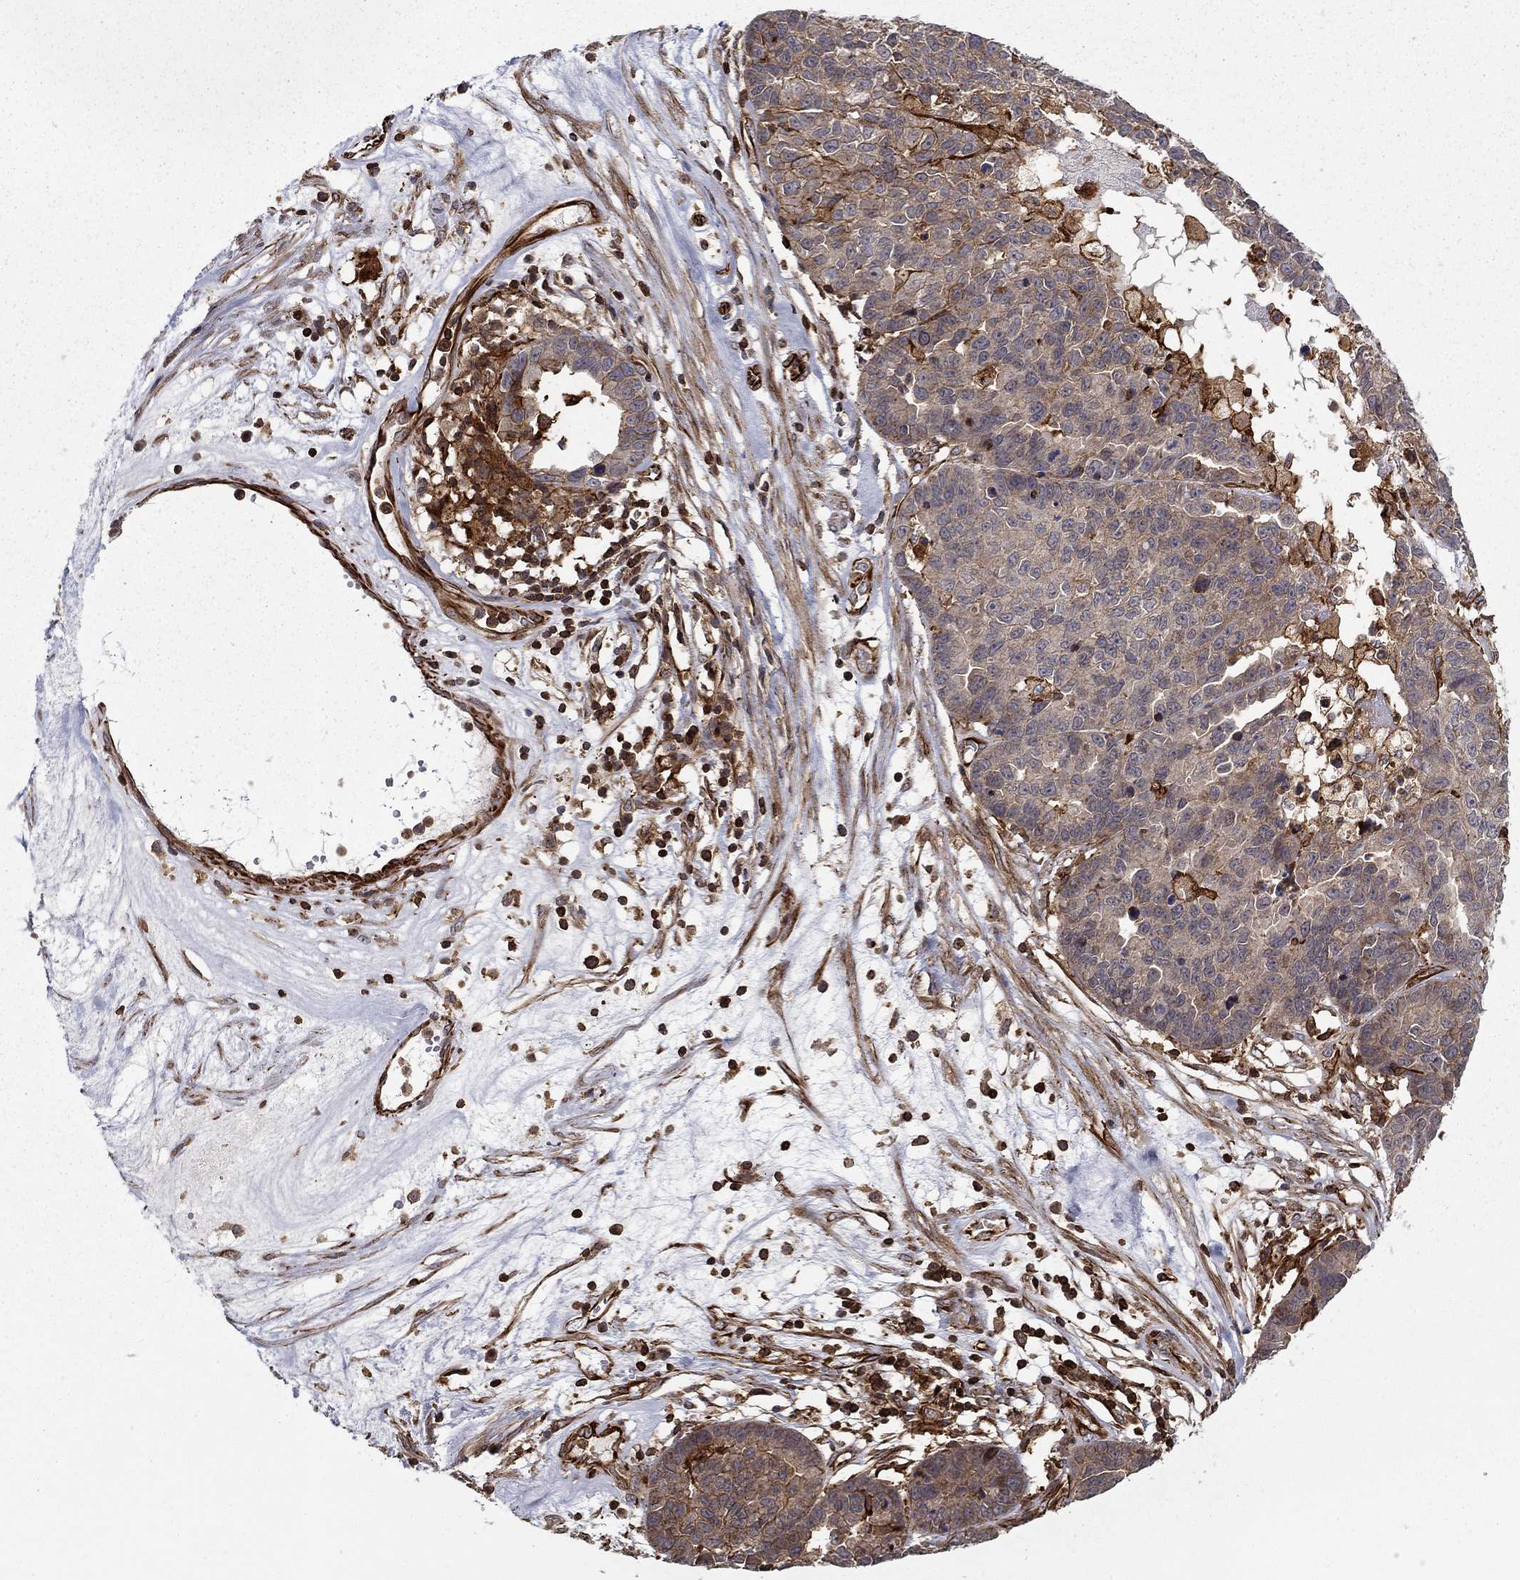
{"staining": {"intensity": "weak", "quantity": "25%-75%", "location": "cytoplasmic/membranous"}, "tissue": "ovarian cancer", "cell_type": "Tumor cells", "image_type": "cancer", "snomed": [{"axis": "morphology", "description": "Cystadenocarcinoma, serous, NOS"}, {"axis": "topography", "description": "Ovary"}], "caption": "Serous cystadenocarcinoma (ovarian) stained with immunohistochemistry (IHC) shows weak cytoplasmic/membranous positivity in approximately 25%-75% of tumor cells.", "gene": "ADM", "patient": {"sex": "female", "age": 87}}